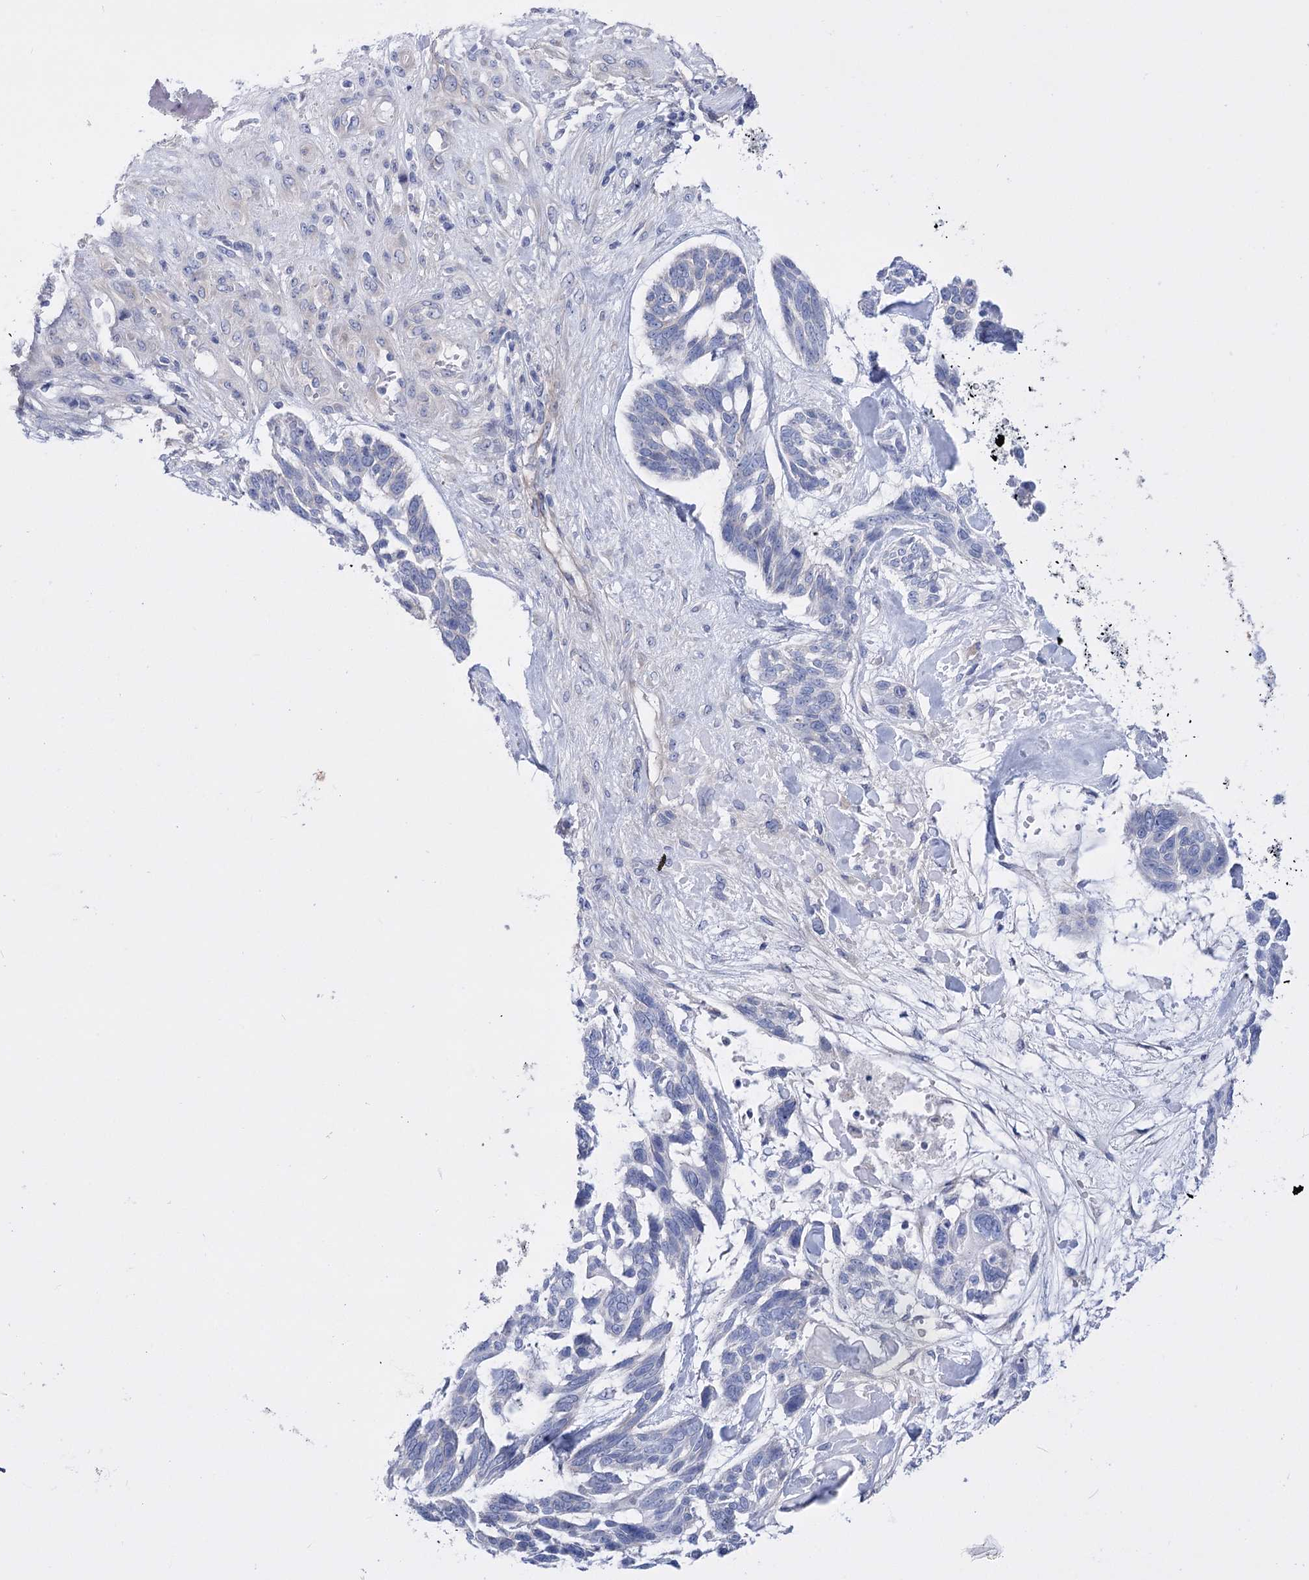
{"staining": {"intensity": "negative", "quantity": "none", "location": "none"}, "tissue": "skin cancer", "cell_type": "Tumor cells", "image_type": "cancer", "snomed": [{"axis": "morphology", "description": "Basal cell carcinoma"}, {"axis": "topography", "description": "Skin"}], "caption": "Tumor cells are negative for protein expression in human skin basal cell carcinoma.", "gene": "LRRC34", "patient": {"sex": "male", "age": 88}}